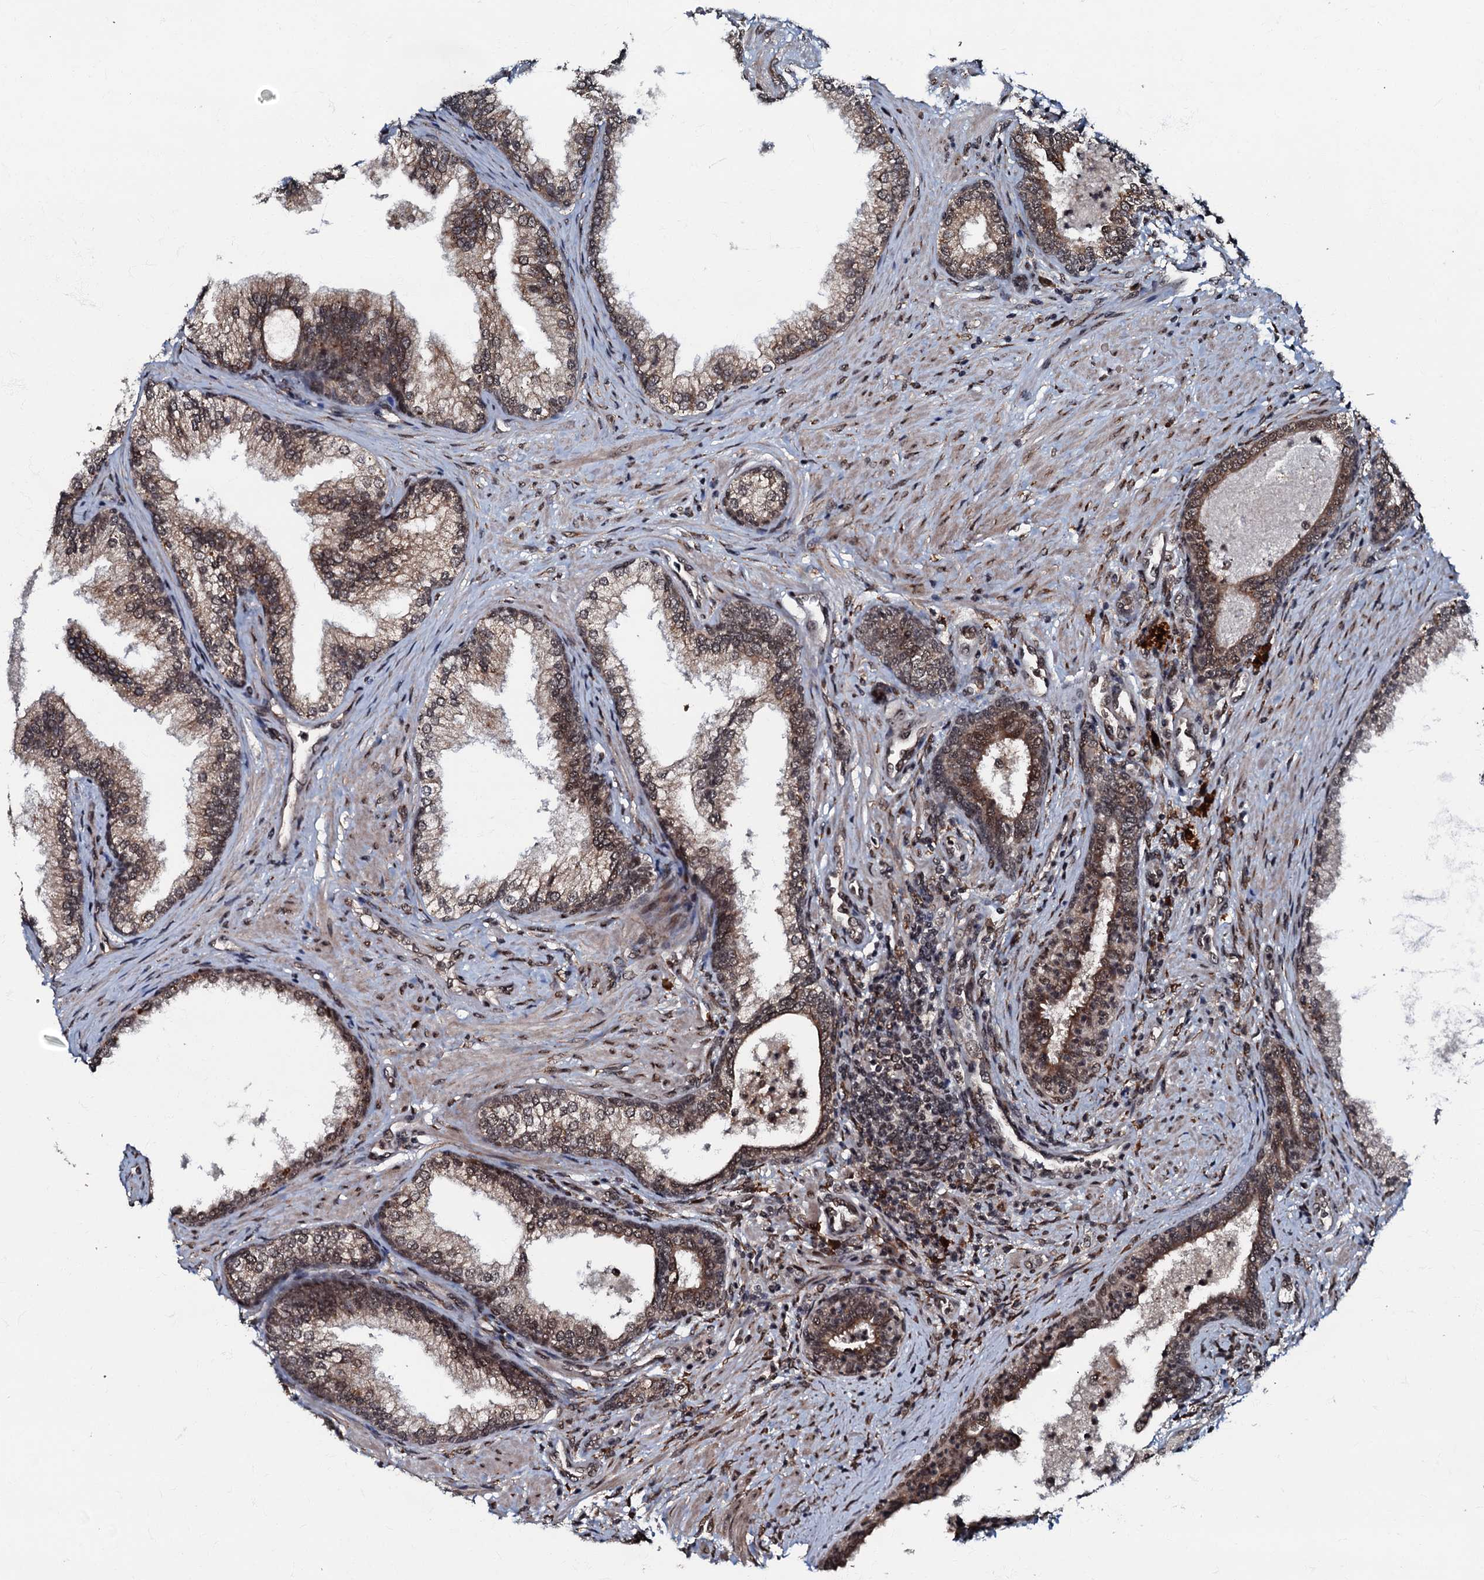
{"staining": {"intensity": "moderate", "quantity": ">75%", "location": "cytoplasmic/membranous,nuclear"}, "tissue": "prostate", "cell_type": "Glandular cells", "image_type": "normal", "snomed": [{"axis": "morphology", "description": "Normal tissue, NOS"}, {"axis": "topography", "description": "Prostate"}], "caption": "About >75% of glandular cells in normal prostate reveal moderate cytoplasmic/membranous,nuclear protein positivity as visualized by brown immunohistochemical staining.", "gene": "C18orf32", "patient": {"sex": "male", "age": 76}}